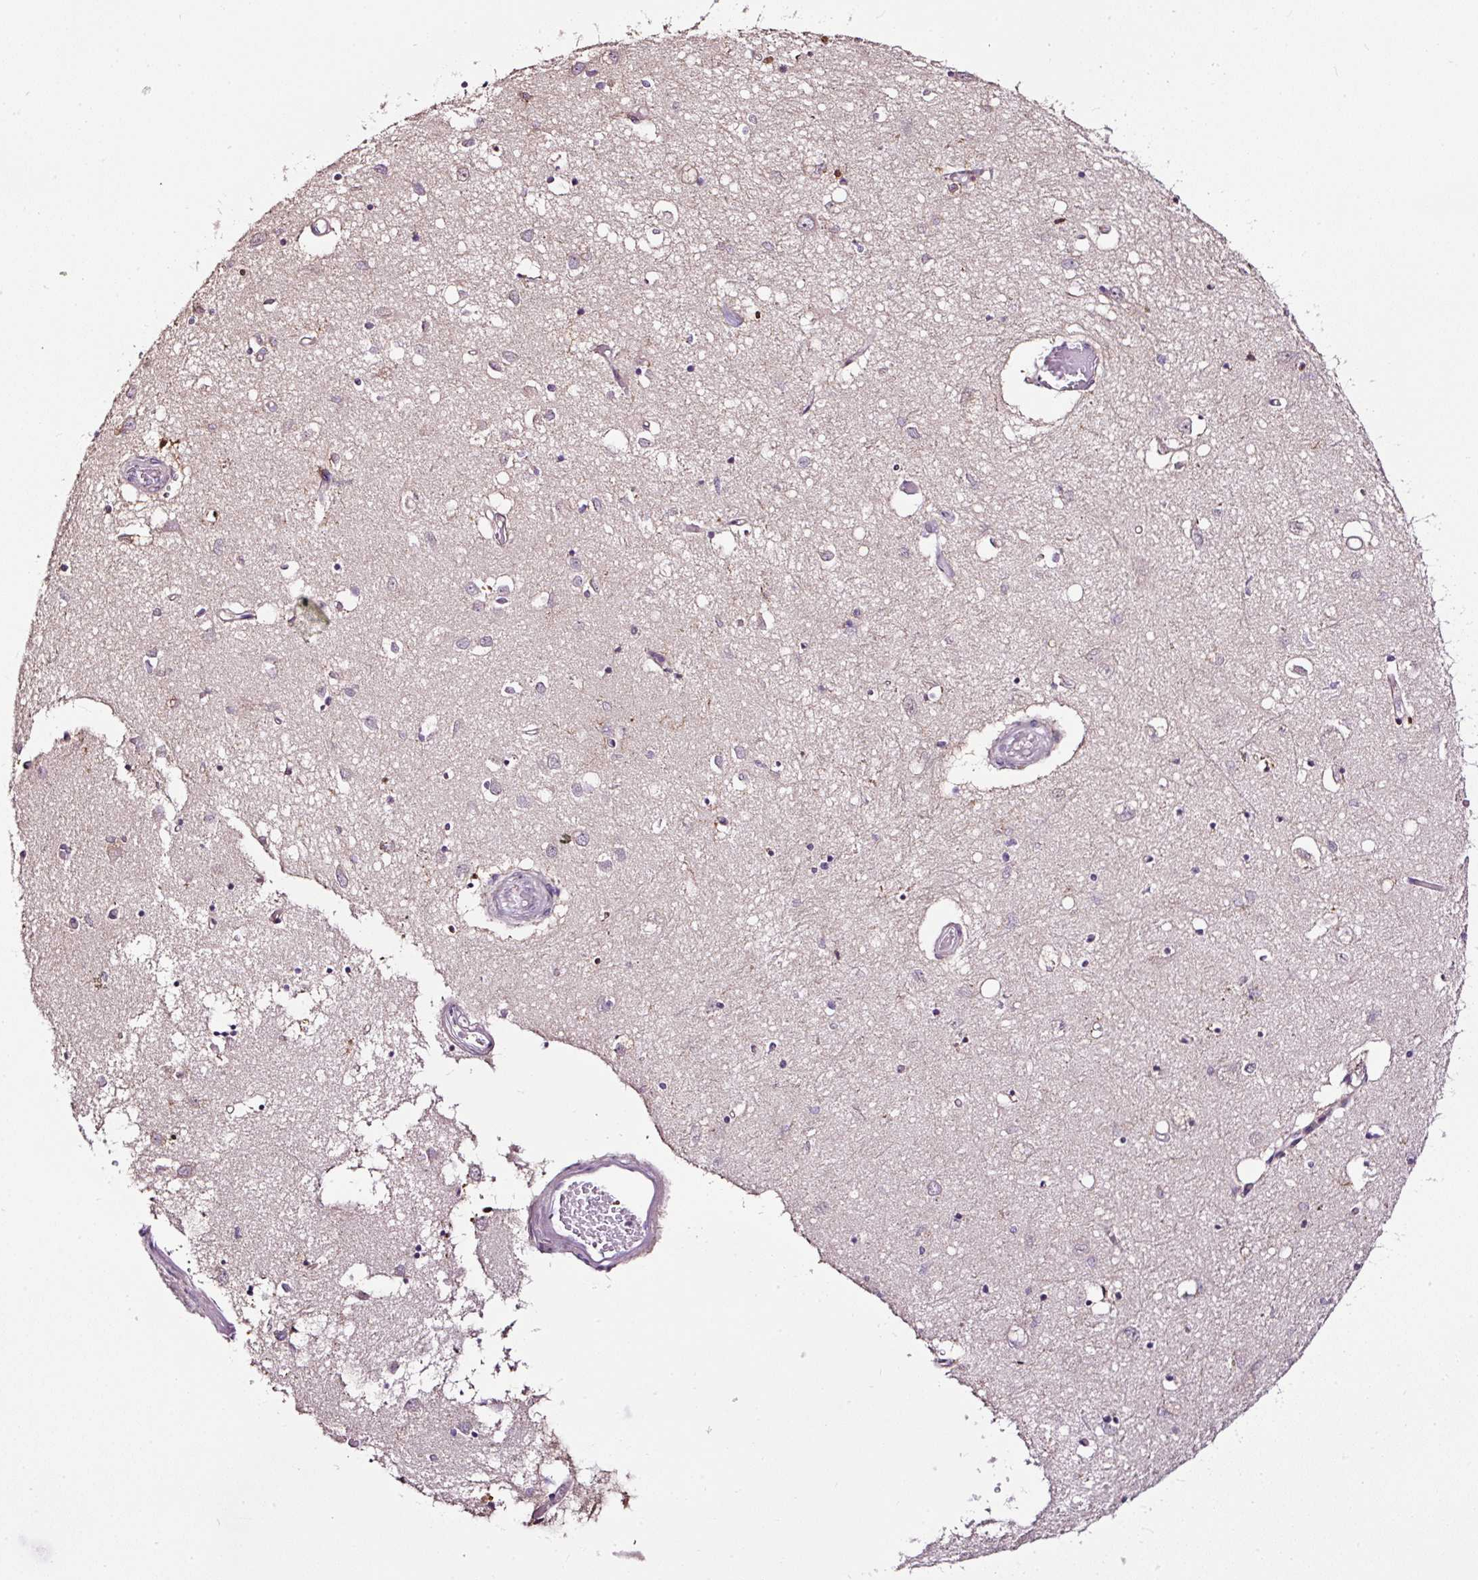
{"staining": {"intensity": "negative", "quantity": "none", "location": "none"}, "tissue": "caudate", "cell_type": "Glial cells", "image_type": "normal", "snomed": [{"axis": "morphology", "description": "Normal tissue, NOS"}, {"axis": "topography", "description": "Lateral ventricle wall"}], "caption": "This micrograph is of benign caudate stained with immunohistochemistry (IHC) to label a protein in brown with the nuclei are counter-stained blue. There is no positivity in glial cells. (DAB immunohistochemistry (IHC), high magnification).", "gene": "LRRC24", "patient": {"sex": "male", "age": 70}}